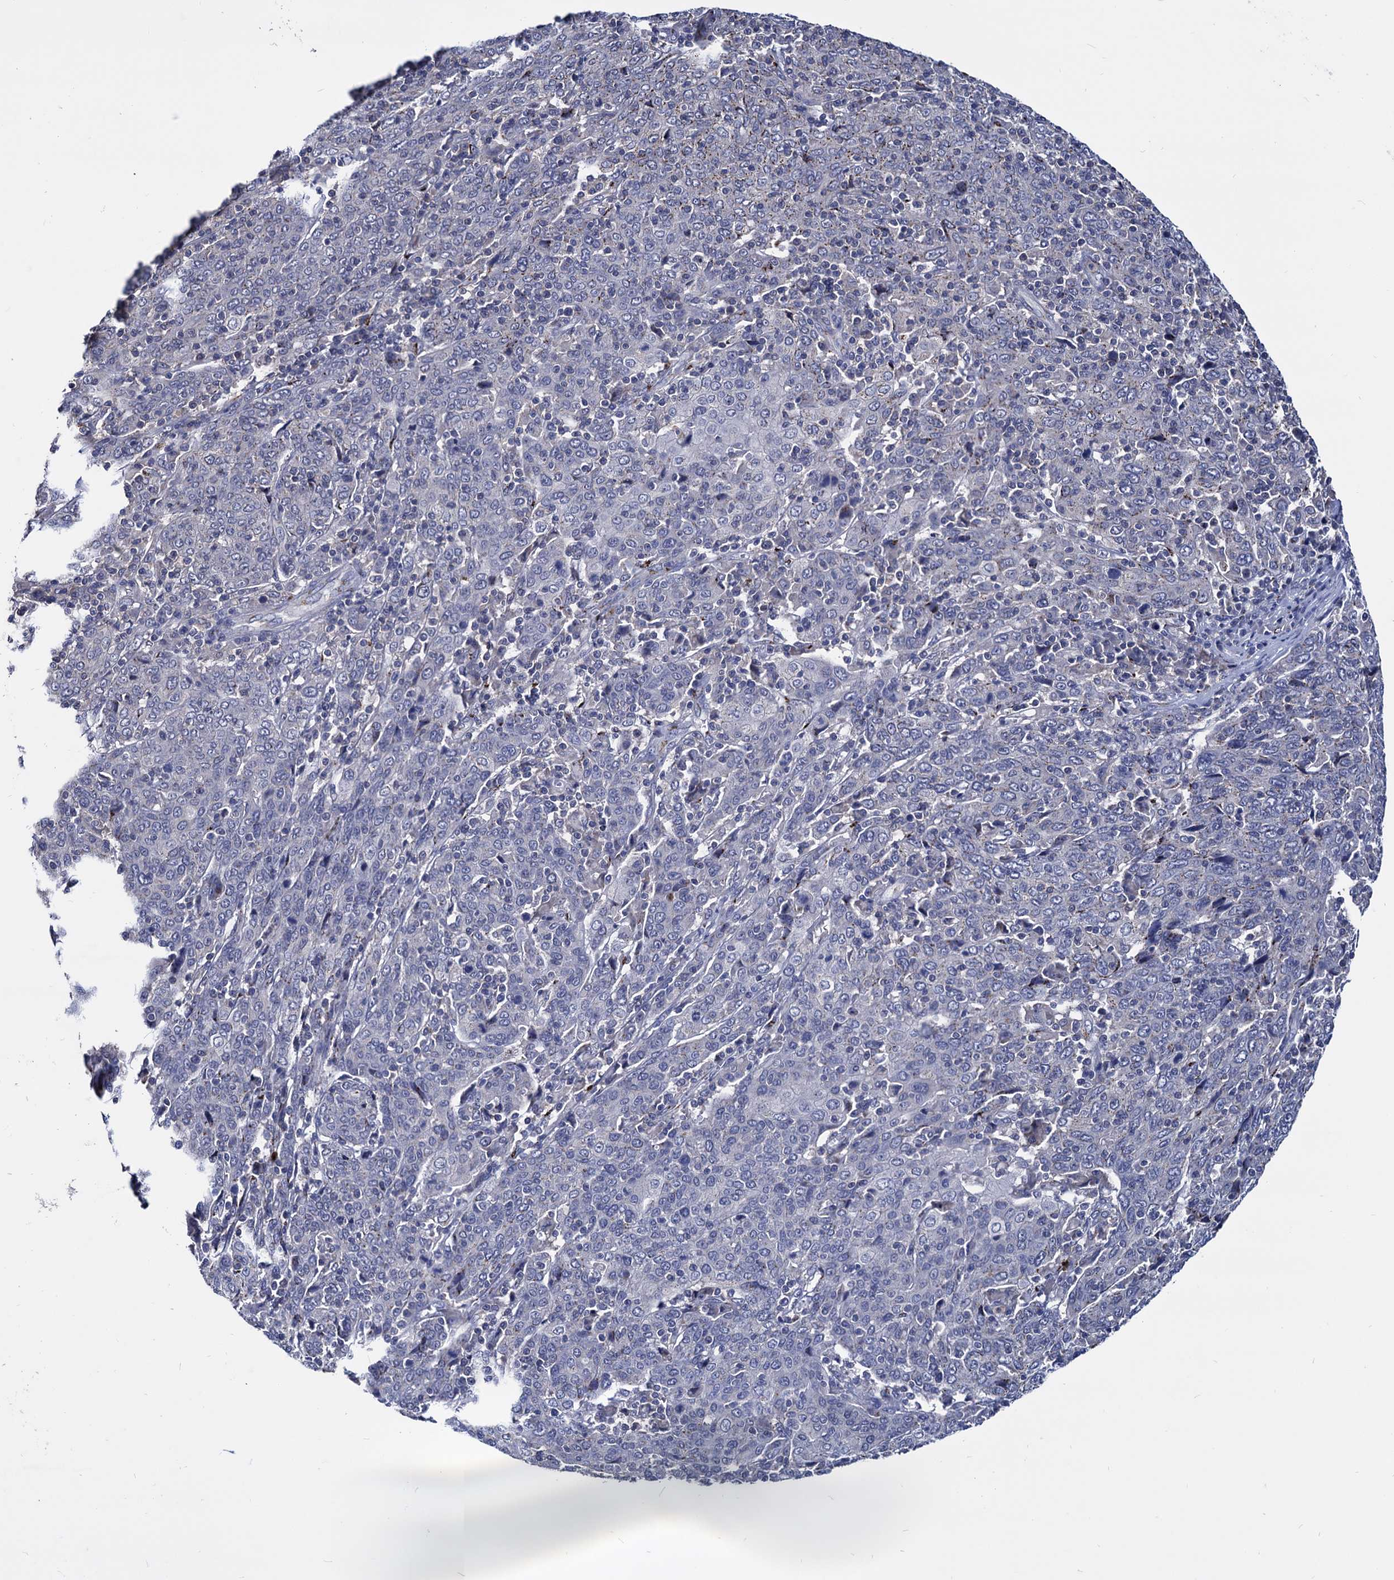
{"staining": {"intensity": "negative", "quantity": "none", "location": "none"}, "tissue": "cervical cancer", "cell_type": "Tumor cells", "image_type": "cancer", "snomed": [{"axis": "morphology", "description": "Squamous cell carcinoma, NOS"}, {"axis": "topography", "description": "Cervix"}], "caption": "This is an IHC micrograph of cervical cancer (squamous cell carcinoma). There is no staining in tumor cells.", "gene": "ESD", "patient": {"sex": "female", "age": 67}}